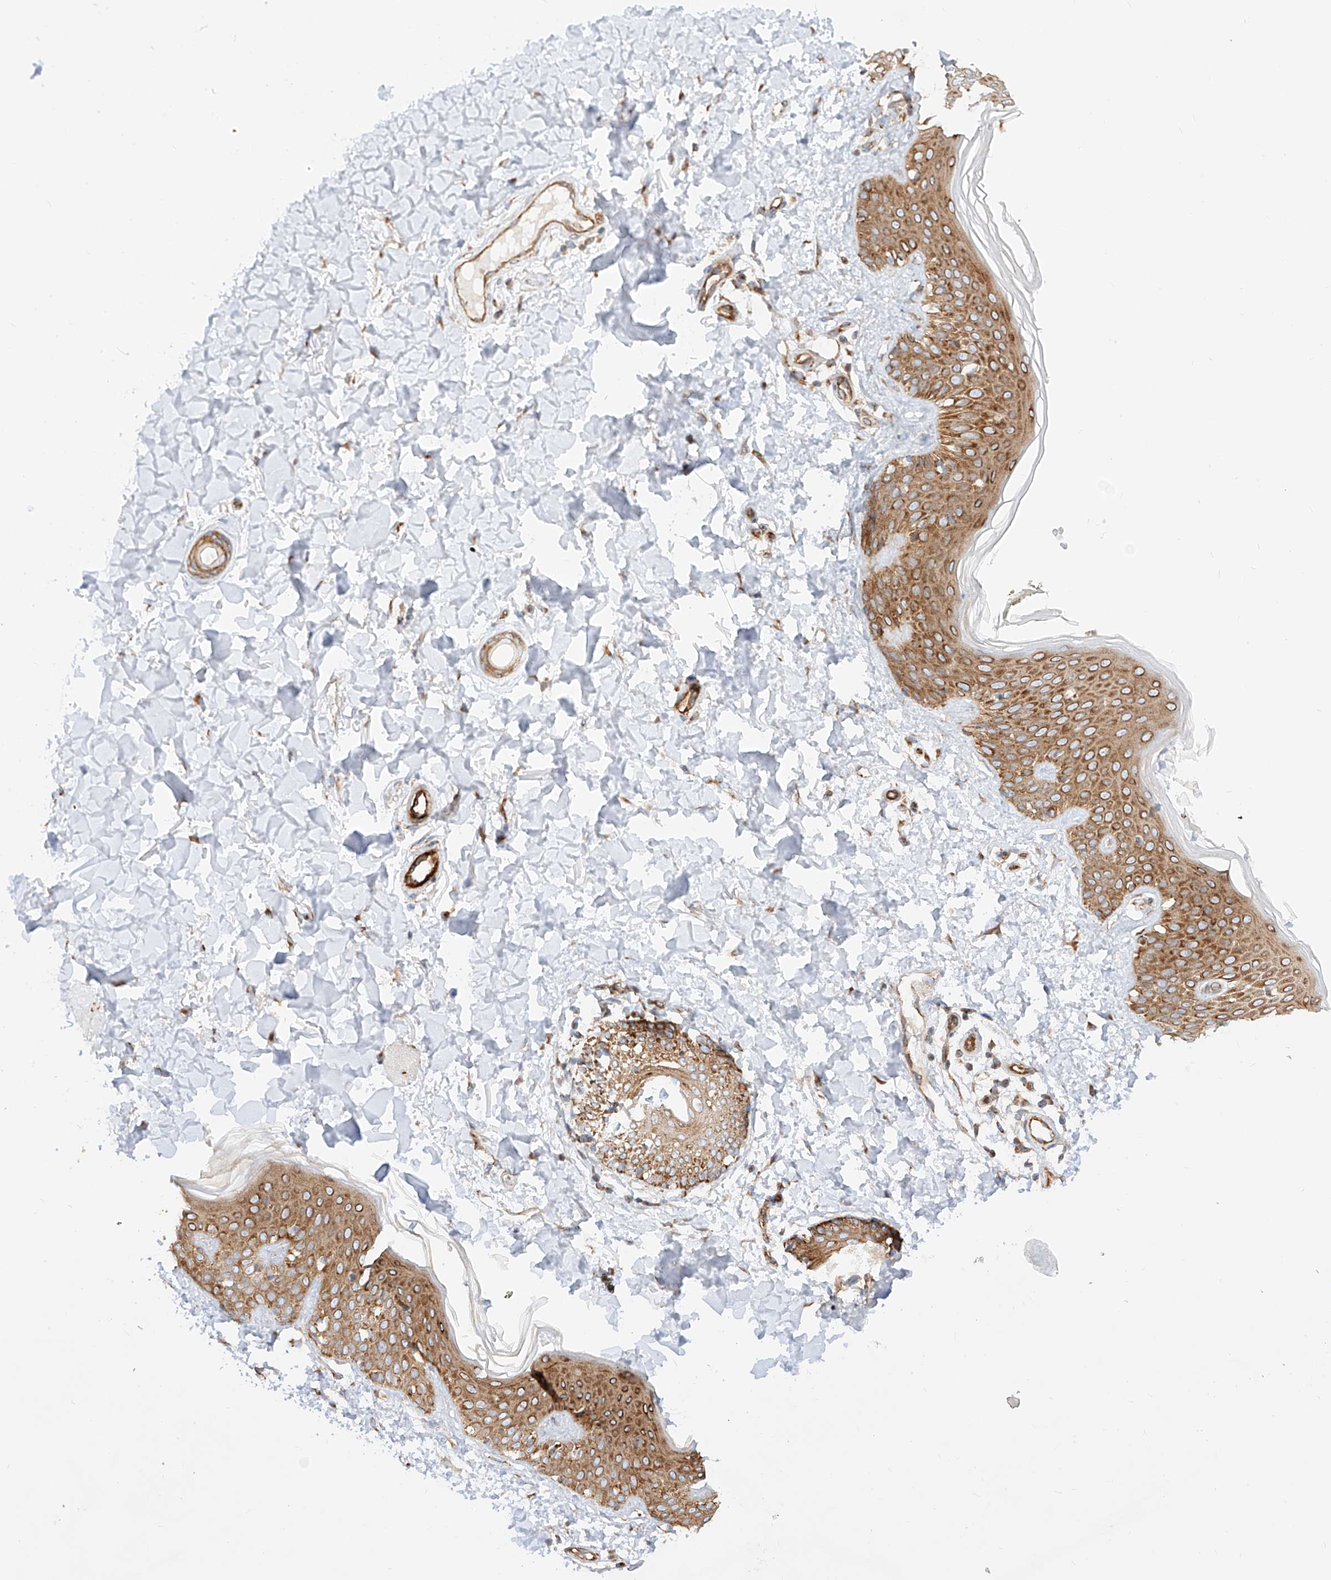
{"staining": {"intensity": "moderate", "quantity": ">75%", "location": "cytoplasmic/membranous"}, "tissue": "skin", "cell_type": "Fibroblasts", "image_type": "normal", "snomed": [{"axis": "morphology", "description": "Normal tissue, NOS"}, {"axis": "topography", "description": "Skin"}], "caption": "IHC photomicrograph of normal skin: human skin stained using immunohistochemistry displays medium levels of moderate protein expression localized specifically in the cytoplasmic/membranous of fibroblasts, appearing as a cytoplasmic/membranous brown color.", "gene": "CSGALNACT2", "patient": {"sex": "male", "age": 37}}